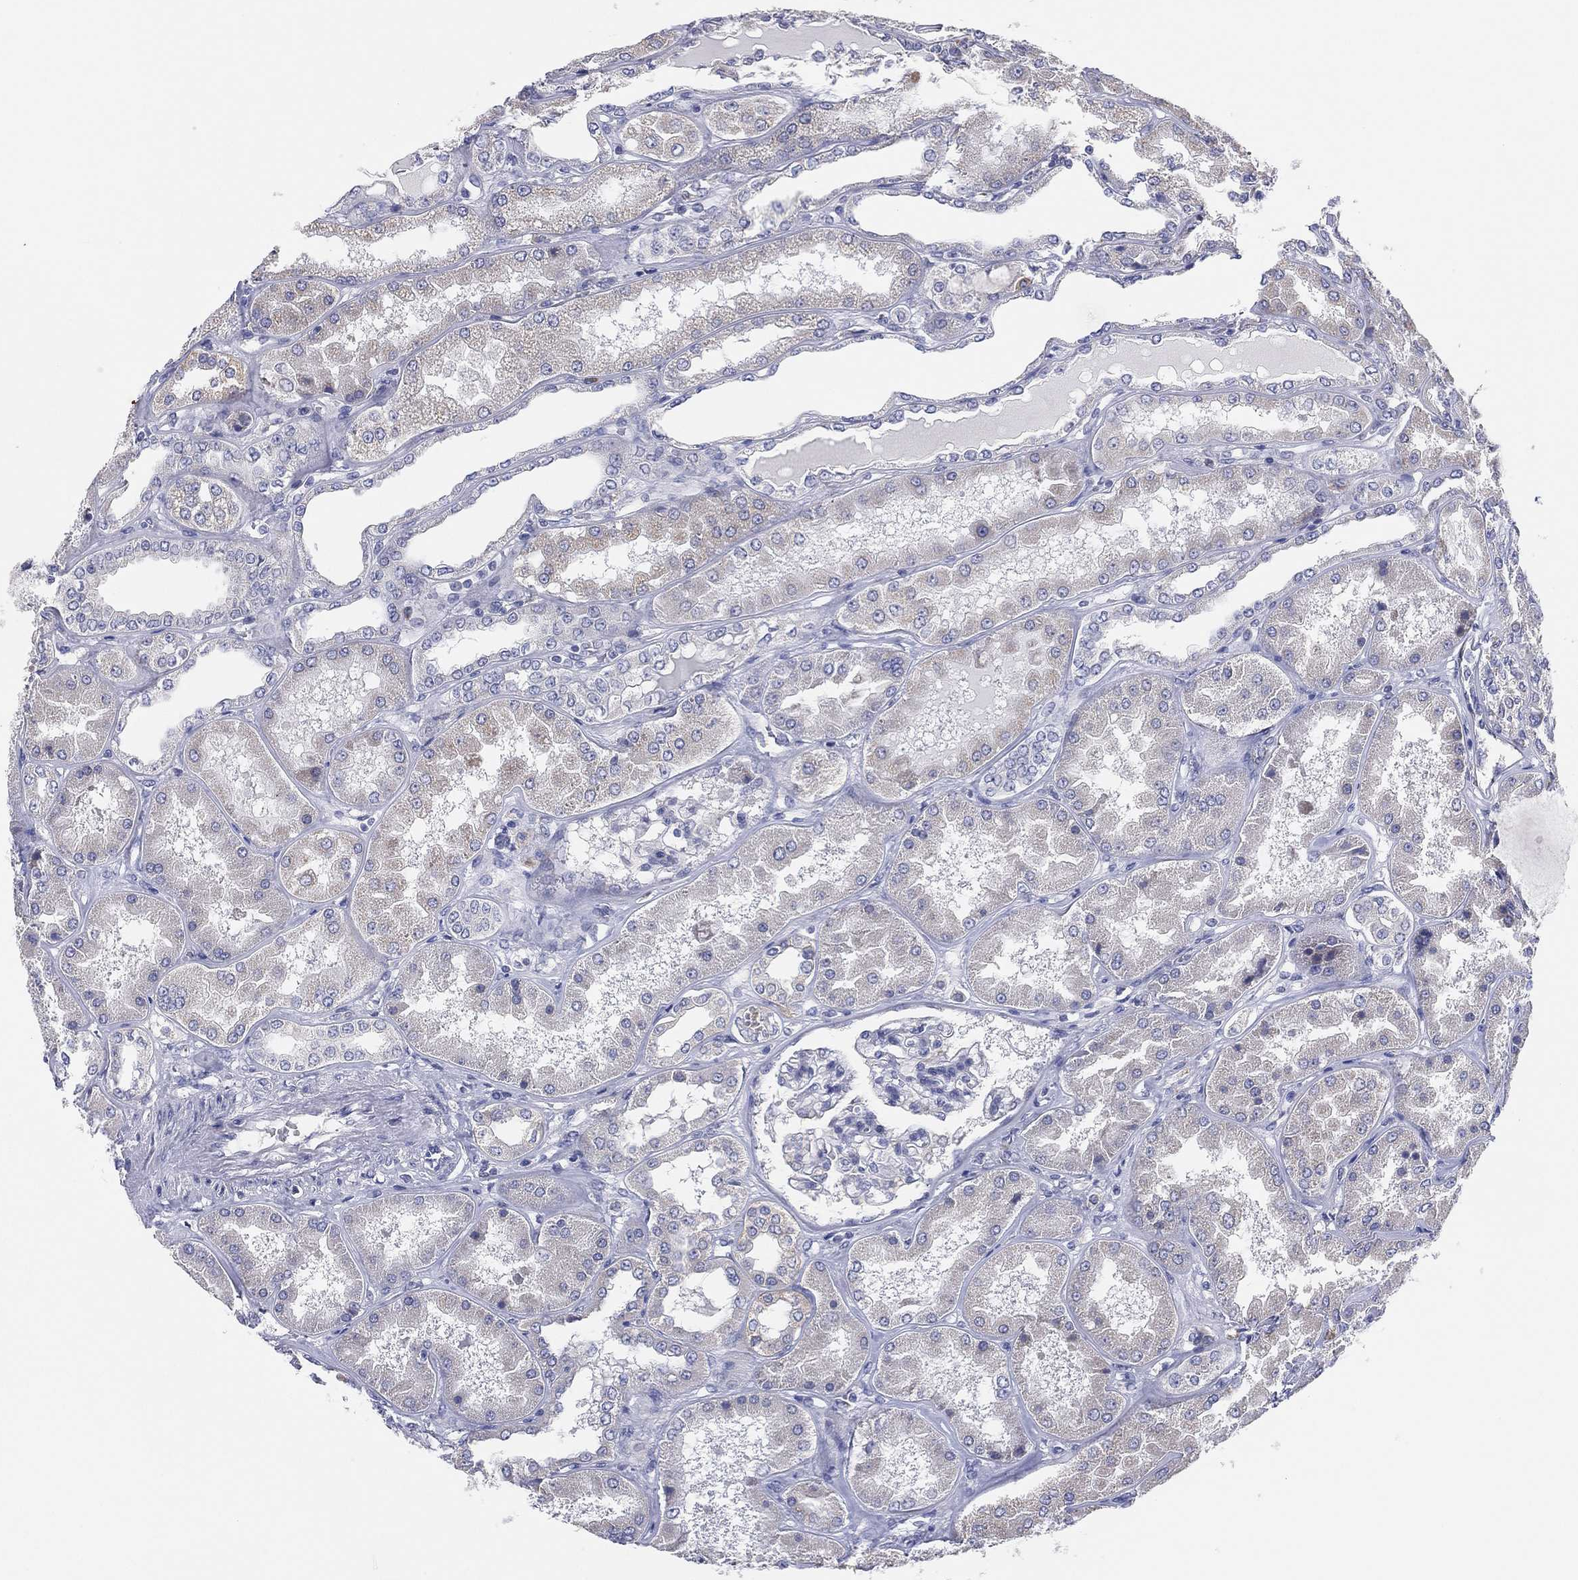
{"staining": {"intensity": "negative", "quantity": "none", "location": "none"}, "tissue": "kidney", "cell_type": "Cells in glomeruli", "image_type": "normal", "snomed": [{"axis": "morphology", "description": "Normal tissue, NOS"}, {"axis": "topography", "description": "Kidney"}], "caption": "Immunohistochemistry of normal human kidney reveals no positivity in cells in glomeruli.", "gene": "TMEM40", "patient": {"sex": "female", "age": 56}}